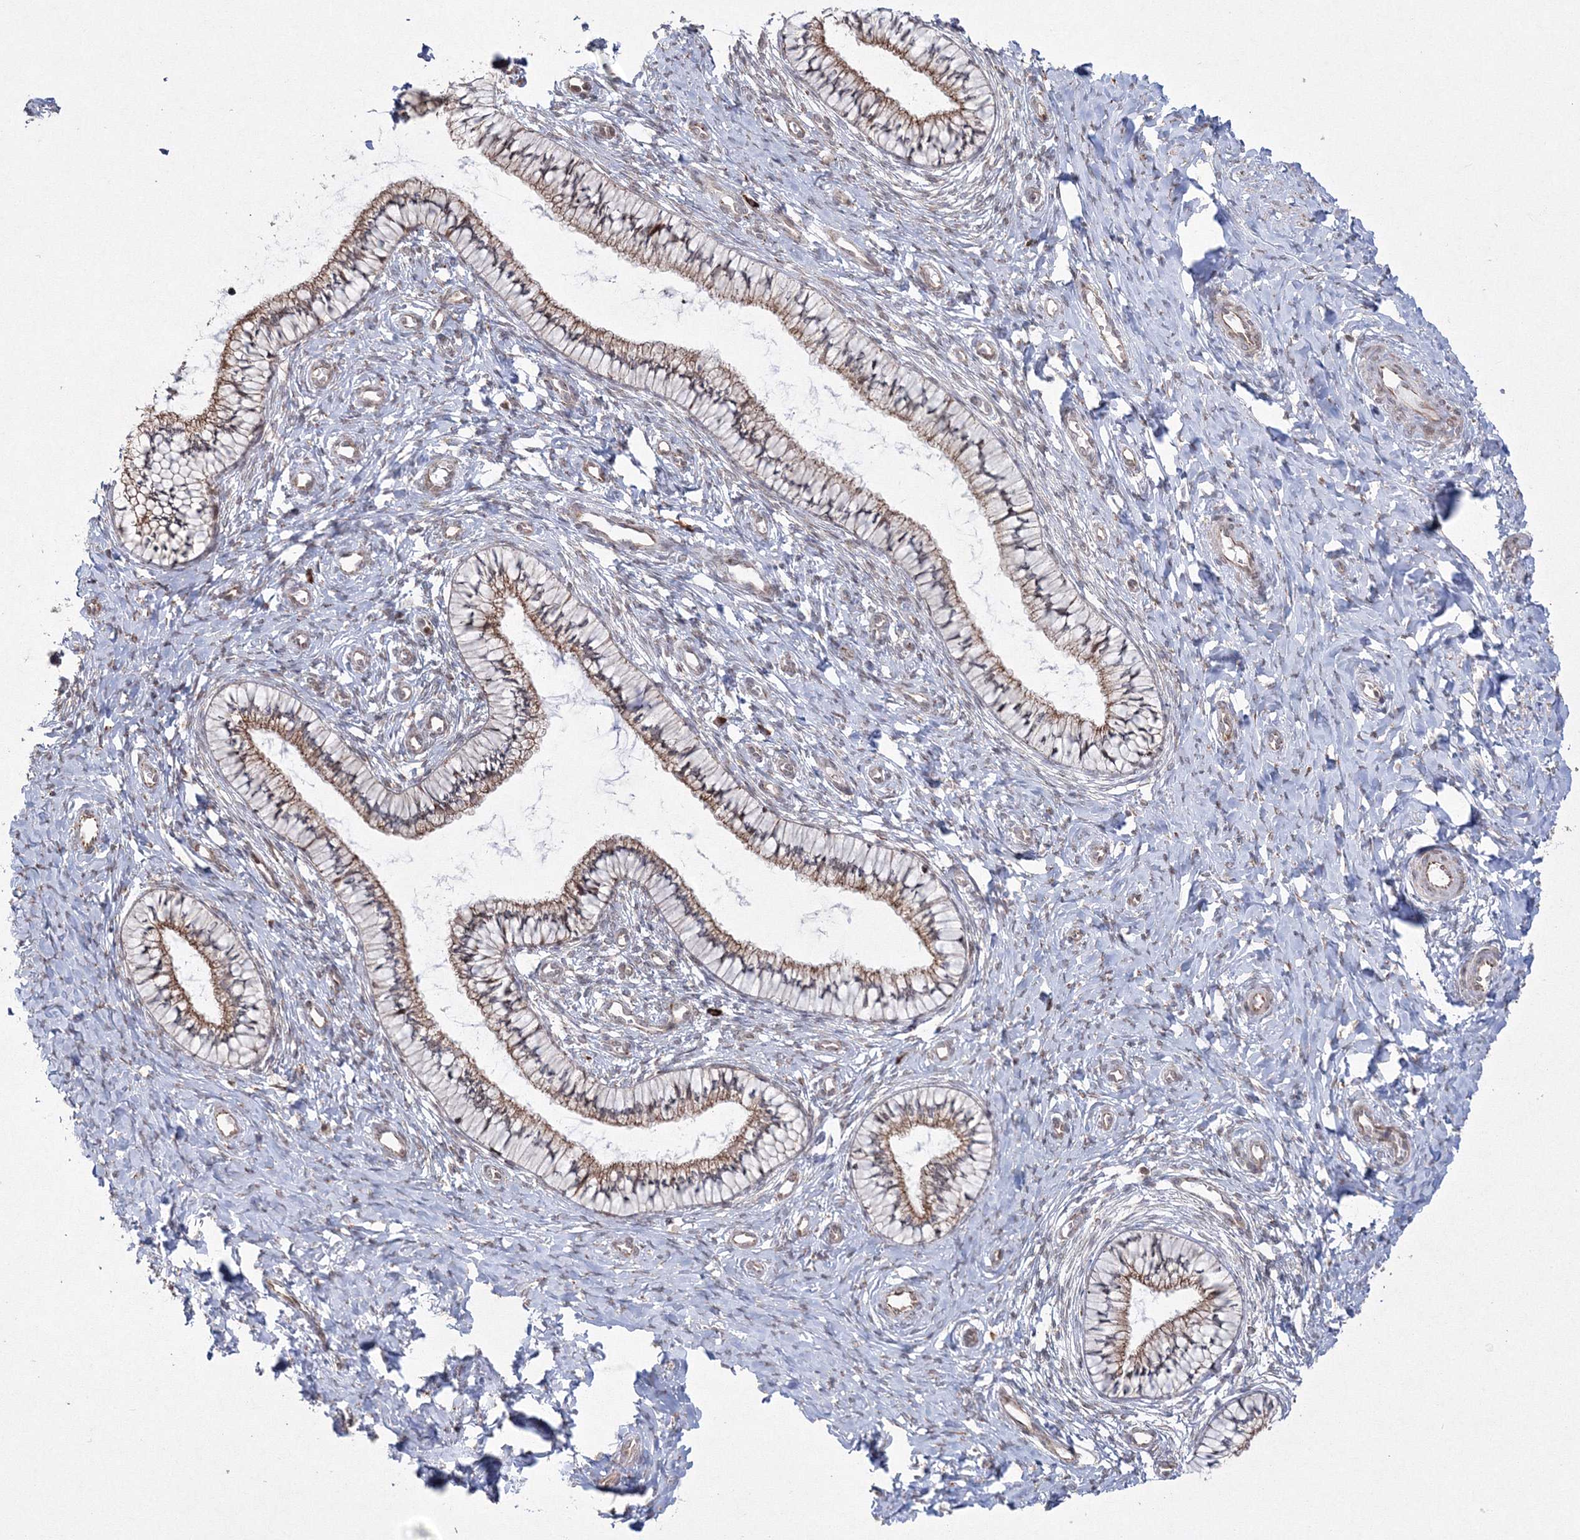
{"staining": {"intensity": "strong", "quantity": ">75%", "location": "cytoplasmic/membranous"}, "tissue": "cervix", "cell_type": "Glandular cells", "image_type": "normal", "snomed": [{"axis": "morphology", "description": "Normal tissue, NOS"}, {"axis": "topography", "description": "Cervix"}], "caption": "A histopathology image of cervix stained for a protein demonstrates strong cytoplasmic/membranous brown staining in glandular cells.", "gene": "EFCAB12", "patient": {"sex": "female", "age": 36}}